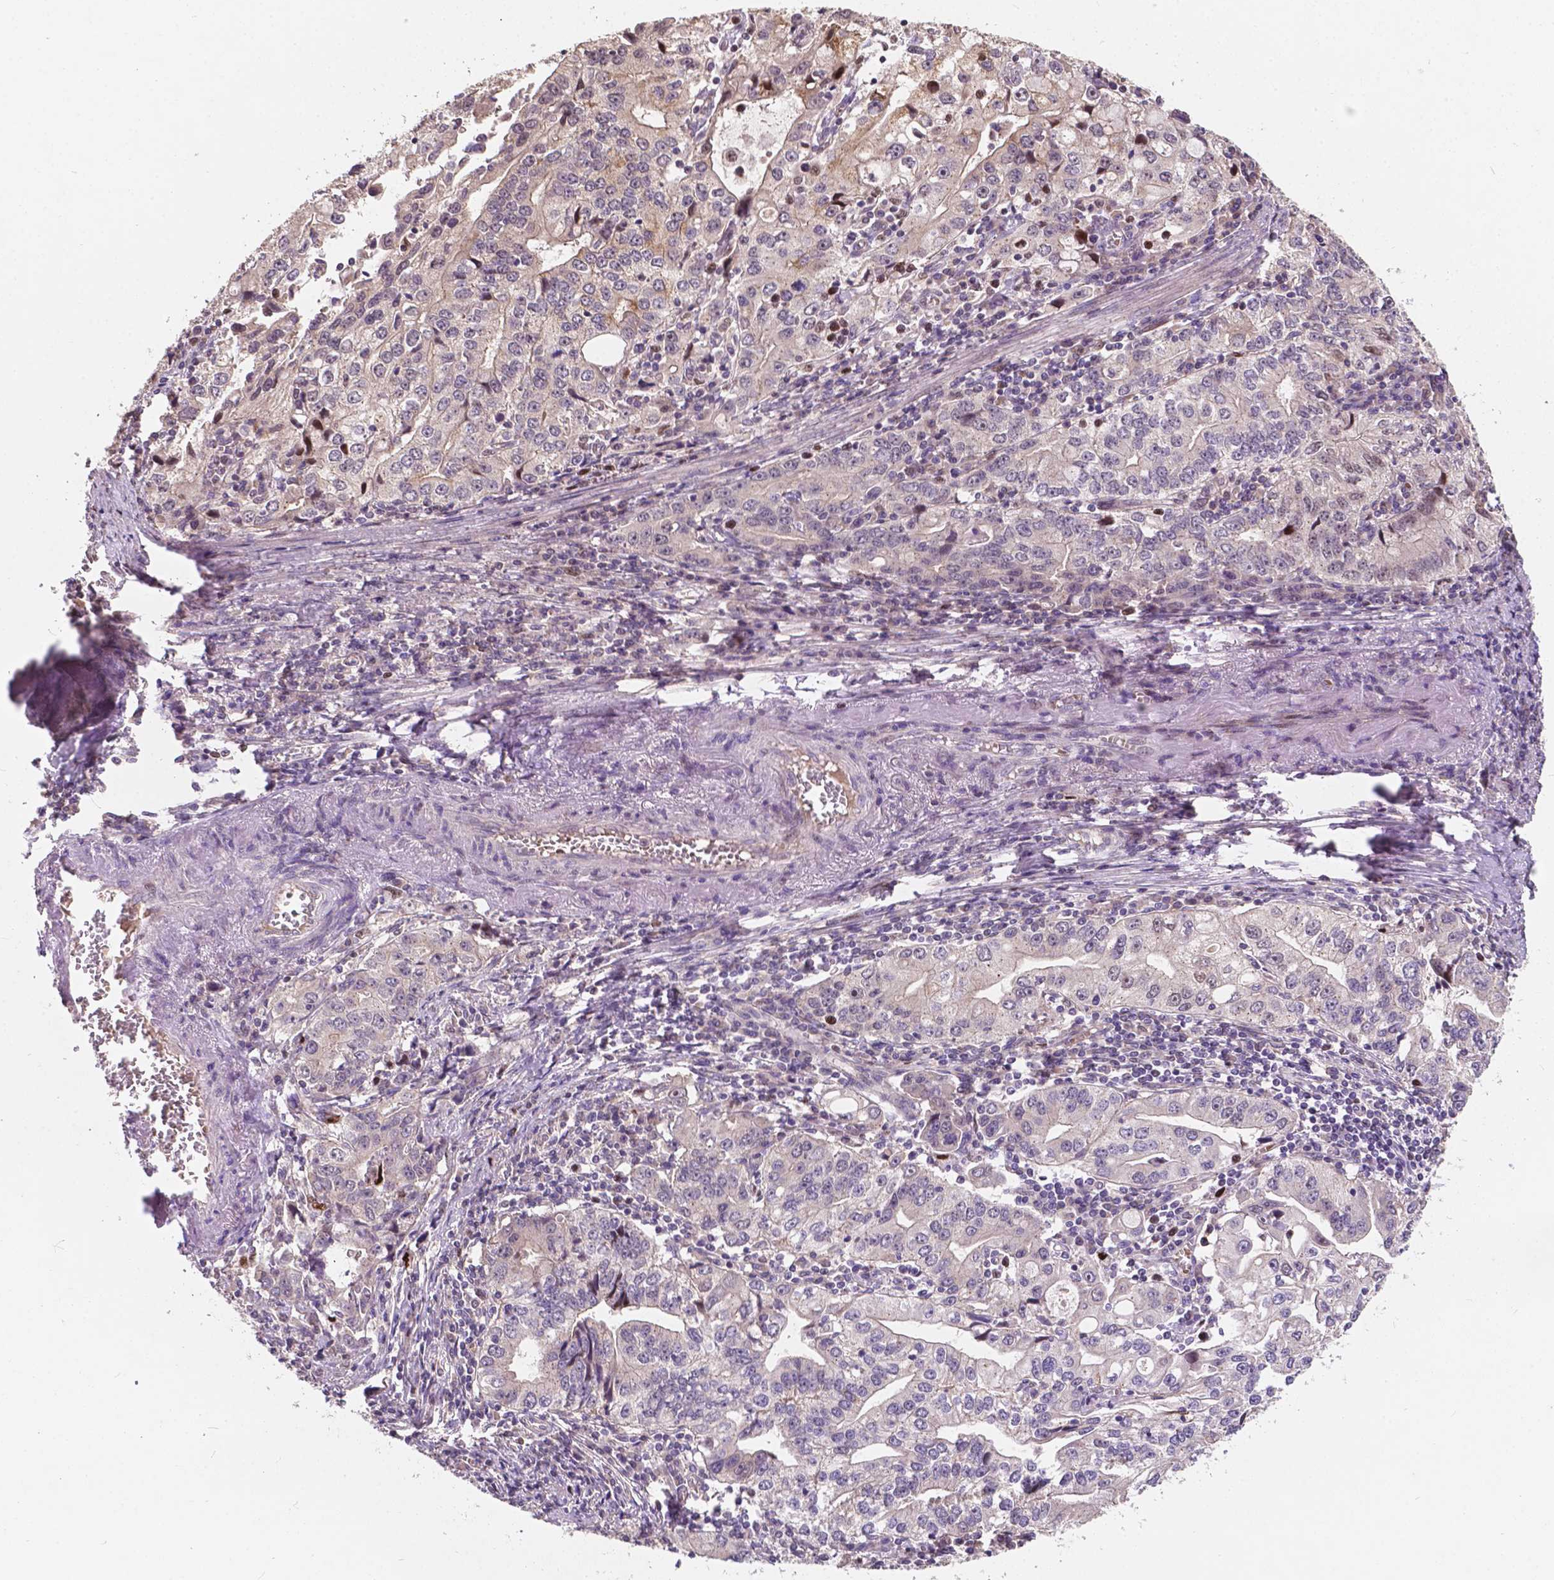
{"staining": {"intensity": "weak", "quantity": "<25%", "location": "cytoplasmic/membranous"}, "tissue": "stomach cancer", "cell_type": "Tumor cells", "image_type": "cancer", "snomed": [{"axis": "morphology", "description": "Adenocarcinoma, NOS"}, {"axis": "topography", "description": "Stomach, lower"}], "caption": "DAB immunohistochemical staining of stomach adenocarcinoma reveals no significant staining in tumor cells. (IHC, brightfield microscopy, high magnification).", "gene": "DUSP16", "patient": {"sex": "female", "age": 72}}